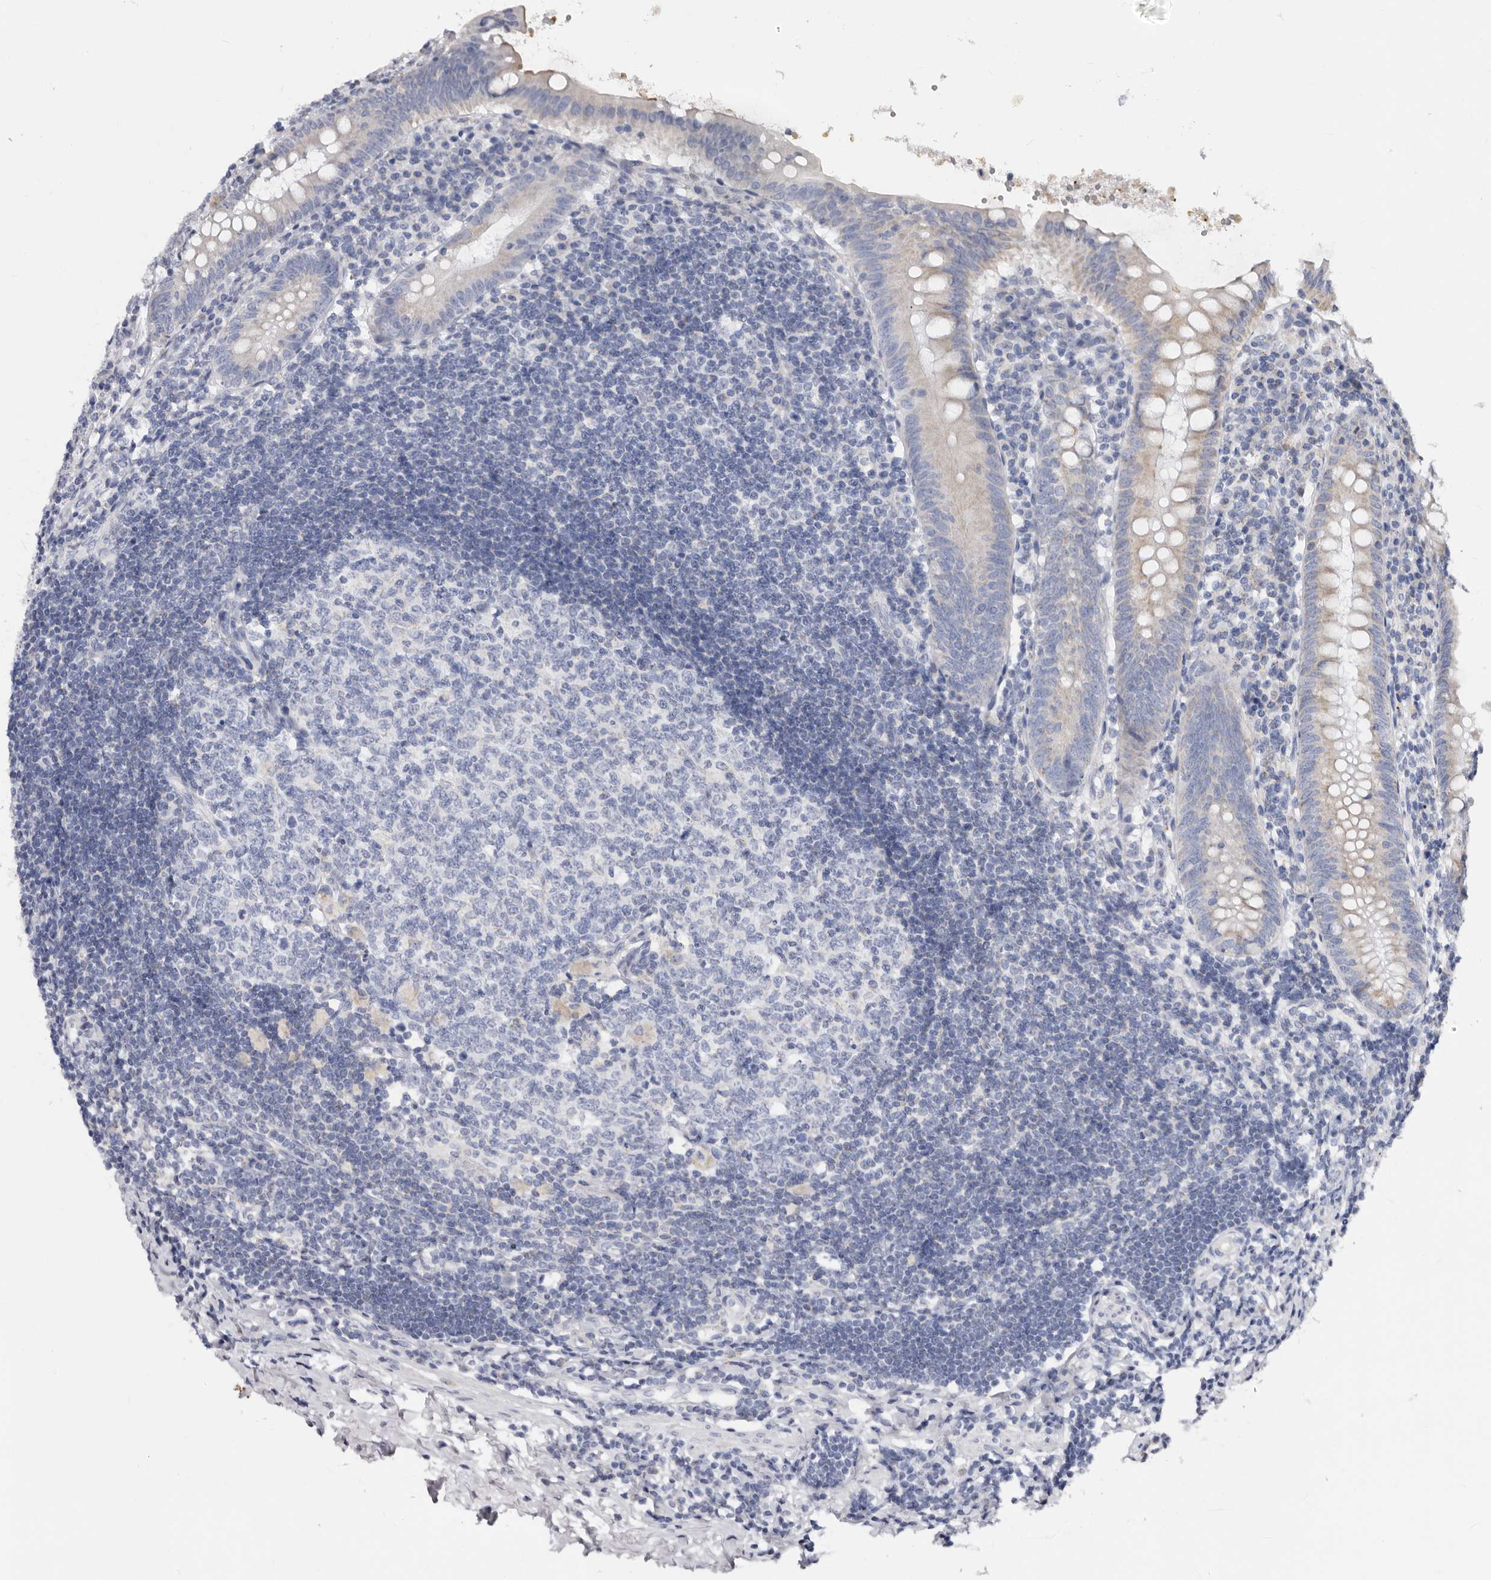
{"staining": {"intensity": "weak", "quantity": ">75%", "location": "cytoplasmic/membranous"}, "tissue": "appendix", "cell_type": "Glandular cells", "image_type": "normal", "snomed": [{"axis": "morphology", "description": "Normal tissue, NOS"}, {"axis": "topography", "description": "Appendix"}], "caption": "Protein staining of unremarkable appendix shows weak cytoplasmic/membranous expression in approximately >75% of glandular cells.", "gene": "RSPO2", "patient": {"sex": "female", "age": 54}}